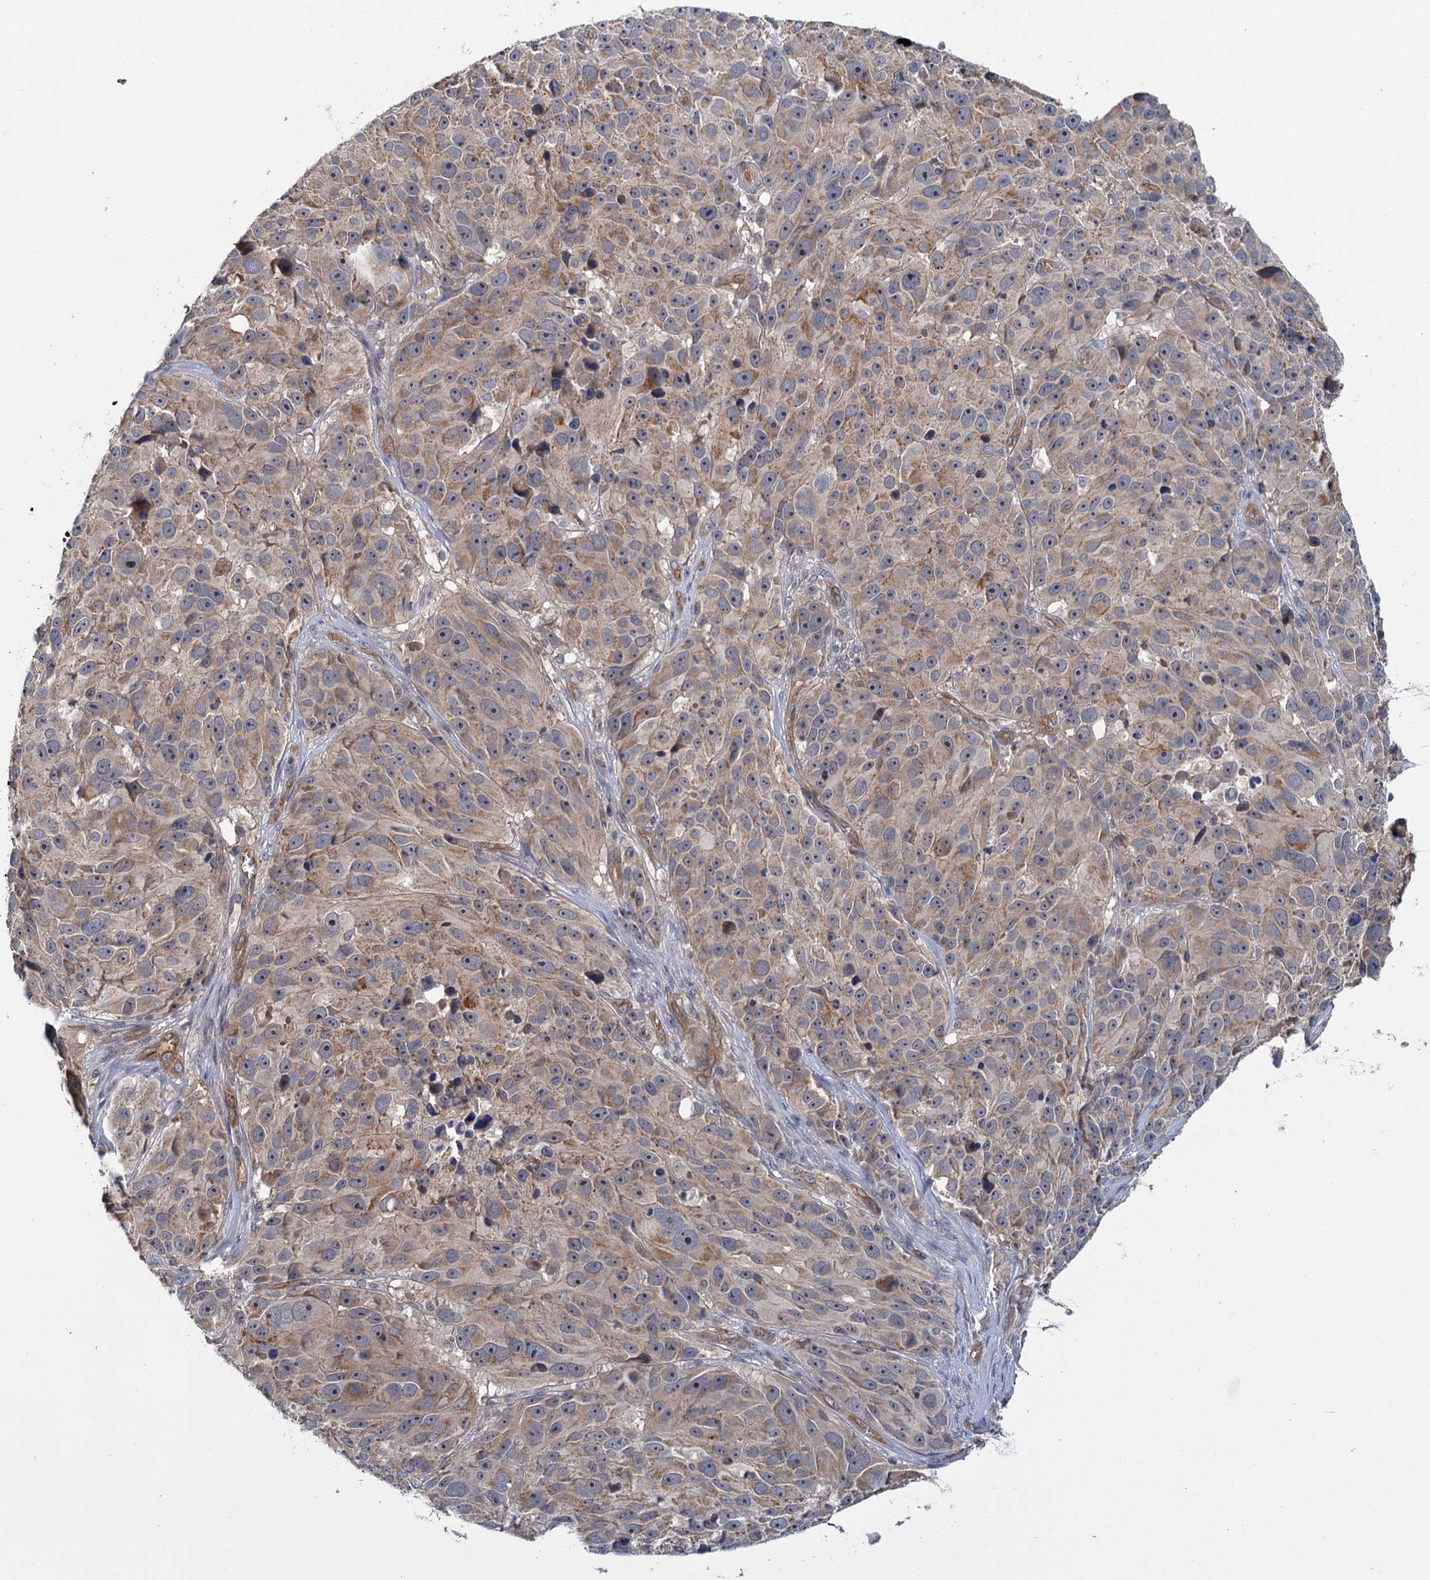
{"staining": {"intensity": "weak", "quantity": ">75%", "location": "cytoplasmic/membranous"}, "tissue": "melanoma", "cell_type": "Tumor cells", "image_type": "cancer", "snomed": [{"axis": "morphology", "description": "Malignant melanoma, NOS"}, {"axis": "topography", "description": "Skin"}], "caption": "Immunohistochemistry staining of malignant melanoma, which exhibits low levels of weak cytoplasmic/membranous staining in approximately >75% of tumor cells indicating weak cytoplasmic/membranous protein staining. The staining was performed using DAB (brown) for protein detection and nuclei were counterstained in hematoxylin (blue).", "gene": "DYNC2H1", "patient": {"sex": "male", "age": 84}}